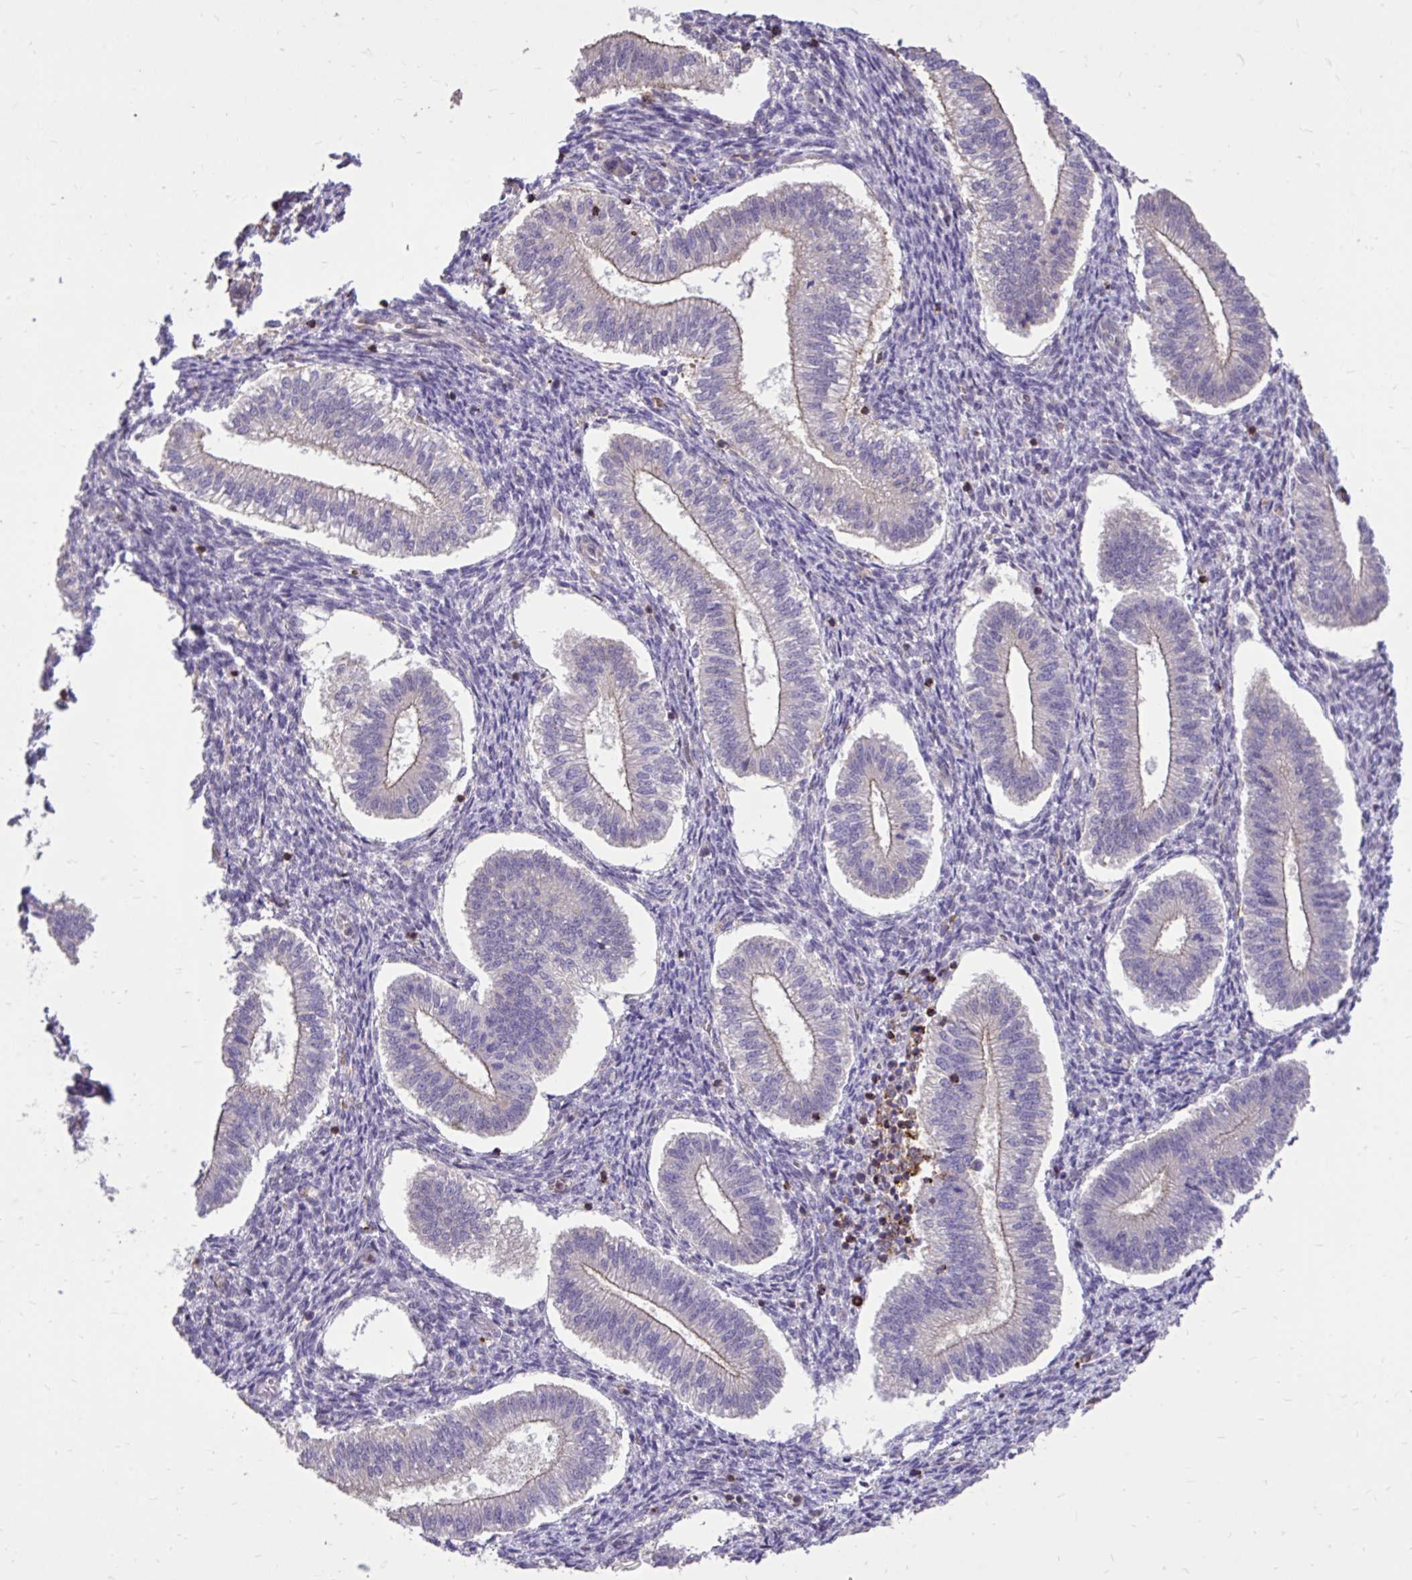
{"staining": {"intensity": "negative", "quantity": "none", "location": "none"}, "tissue": "endometrium", "cell_type": "Cells in endometrial stroma", "image_type": "normal", "snomed": [{"axis": "morphology", "description": "Normal tissue, NOS"}, {"axis": "topography", "description": "Endometrium"}], "caption": "An immunohistochemistry photomicrograph of normal endometrium is shown. There is no staining in cells in endometrial stroma of endometrium.", "gene": "IGFL2", "patient": {"sex": "female", "age": 25}}